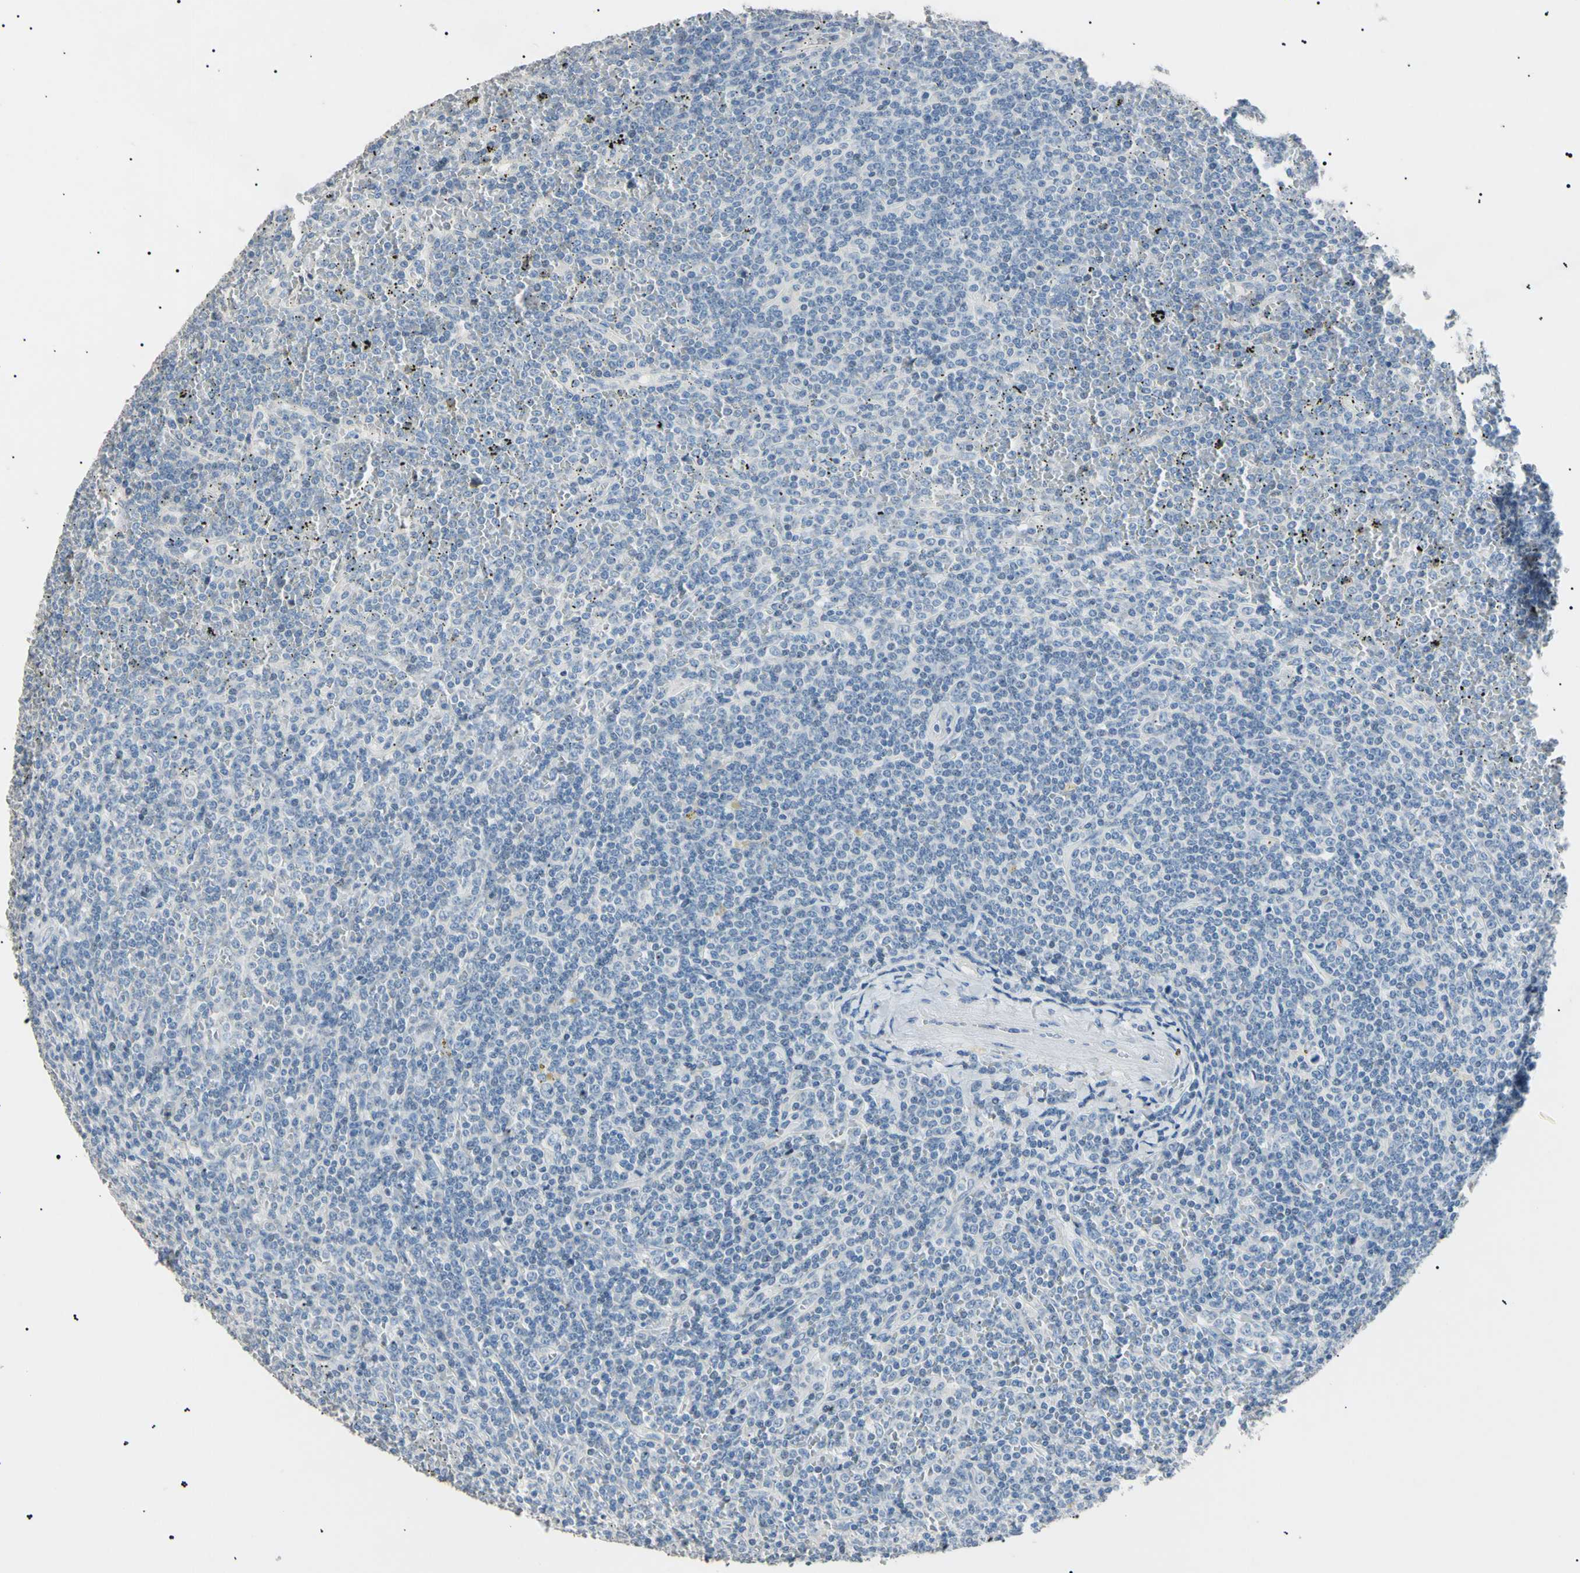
{"staining": {"intensity": "negative", "quantity": "none", "location": "none"}, "tissue": "lymphoma", "cell_type": "Tumor cells", "image_type": "cancer", "snomed": [{"axis": "morphology", "description": "Malignant lymphoma, non-Hodgkin's type, Low grade"}, {"axis": "topography", "description": "Spleen"}], "caption": "Protein analysis of malignant lymphoma, non-Hodgkin's type (low-grade) exhibits no significant positivity in tumor cells.", "gene": "CGB3", "patient": {"sex": "female", "age": 19}}